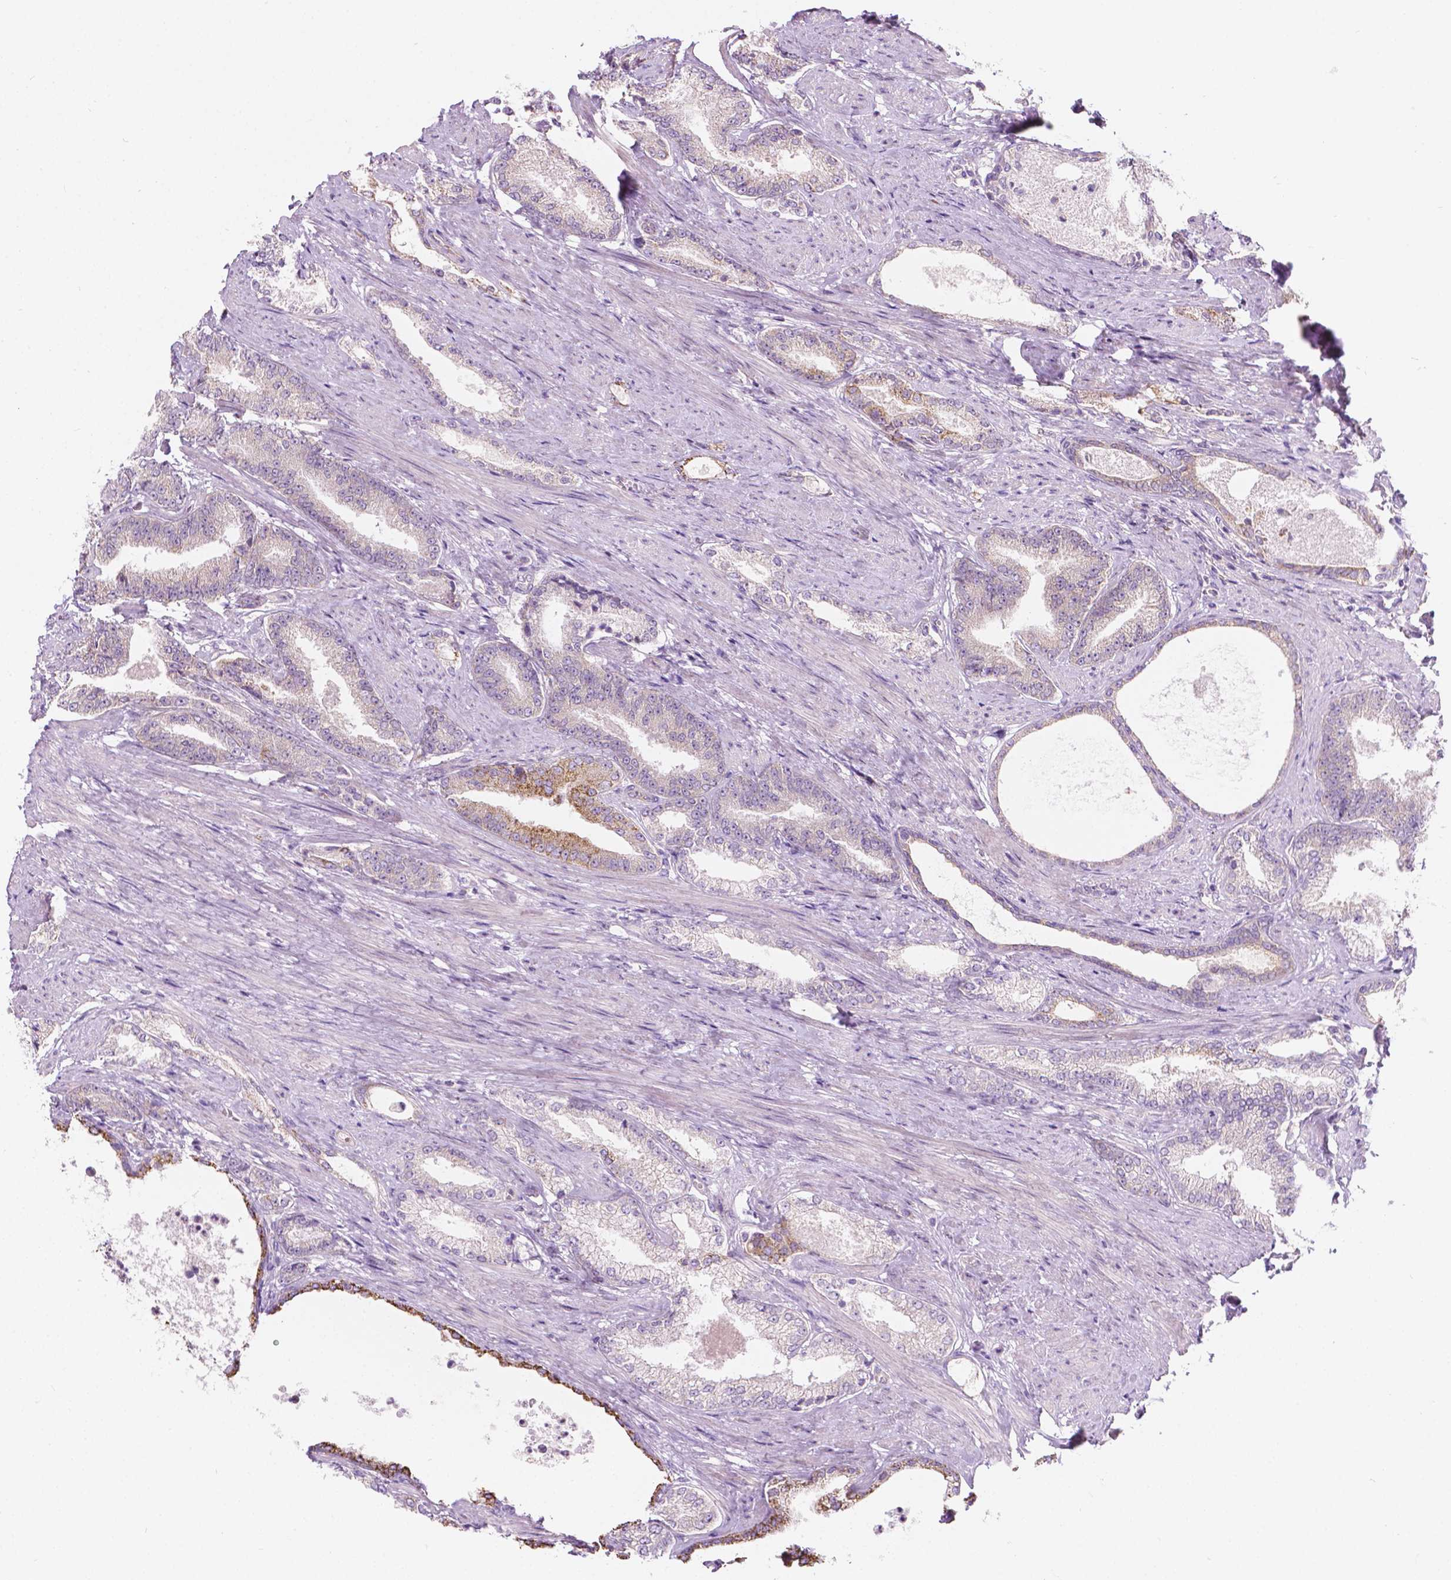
{"staining": {"intensity": "negative", "quantity": "none", "location": "none"}, "tissue": "prostate cancer", "cell_type": "Tumor cells", "image_type": "cancer", "snomed": [{"axis": "morphology", "description": "Adenocarcinoma, High grade"}, {"axis": "topography", "description": "Prostate and seminal vesicle, NOS"}], "caption": "This is a histopathology image of immunohistochemistry staining of prostate cancer (high-grade adenocarcinoma), which shows no staining in tumor cells. (DAB IHC with hematoxylin counter stain).", "gene": "NOS1AP", "patient": {"sex": "male", "age": 61}}